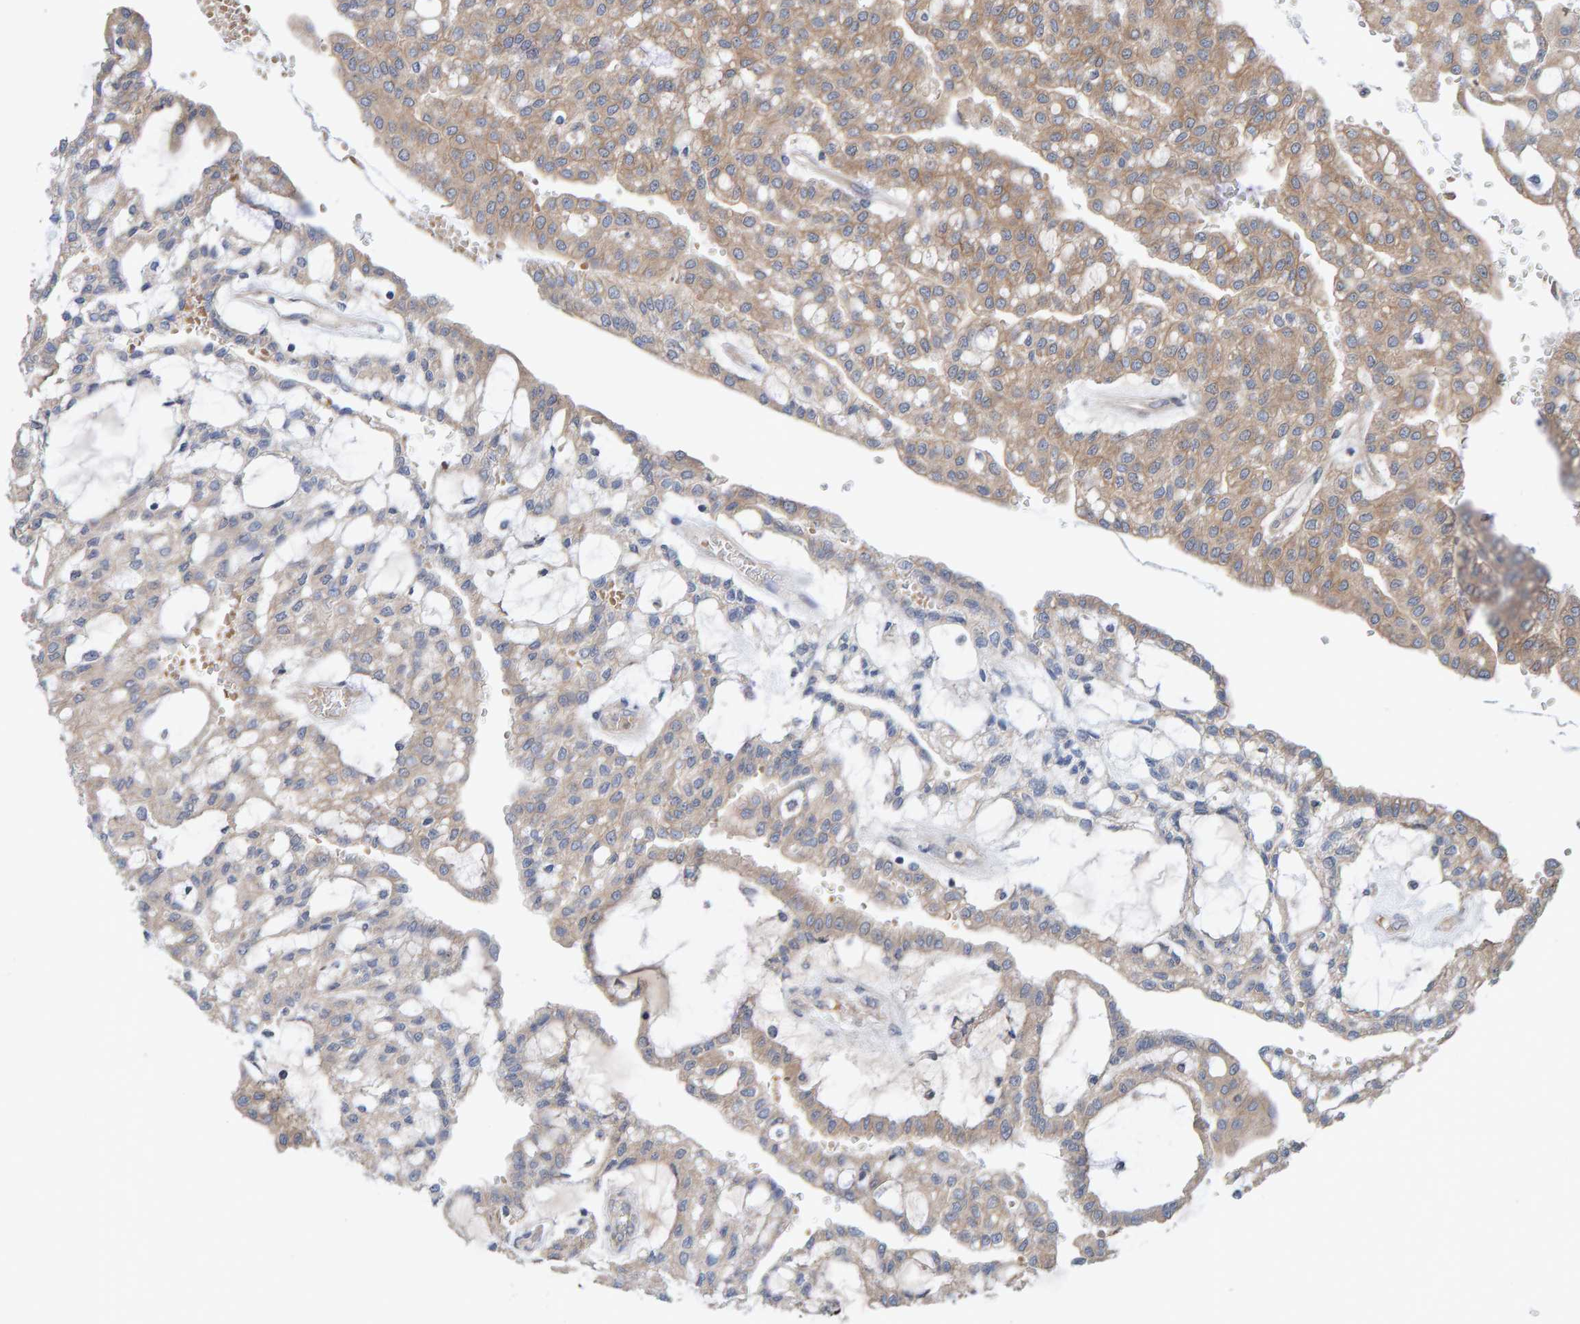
{"staining": {"intensity": "moderate", "quantity": "25%-75%", "location": "cytoplasmic/membranous"}, "tissue": "renal cancer", "cell_type": "Tumor cells", "image_type": "cancer", "snomed": [{"axis": "morphology", "description": "Adenocarcinoma, NOS"}, {"axis": "topography", "description": "Kidney"}], "caption": "Immunohistochemical staining of renal cancer exhibits medium levels of moderate cytoplasmic/membranous protein expression in approximately 25%-75% of tumor cells. (DAB = brown stain, brightfield microscopy at high magnification).", "gene": "LRSAM1", "patient": {"sex": "male", "age": 63}}